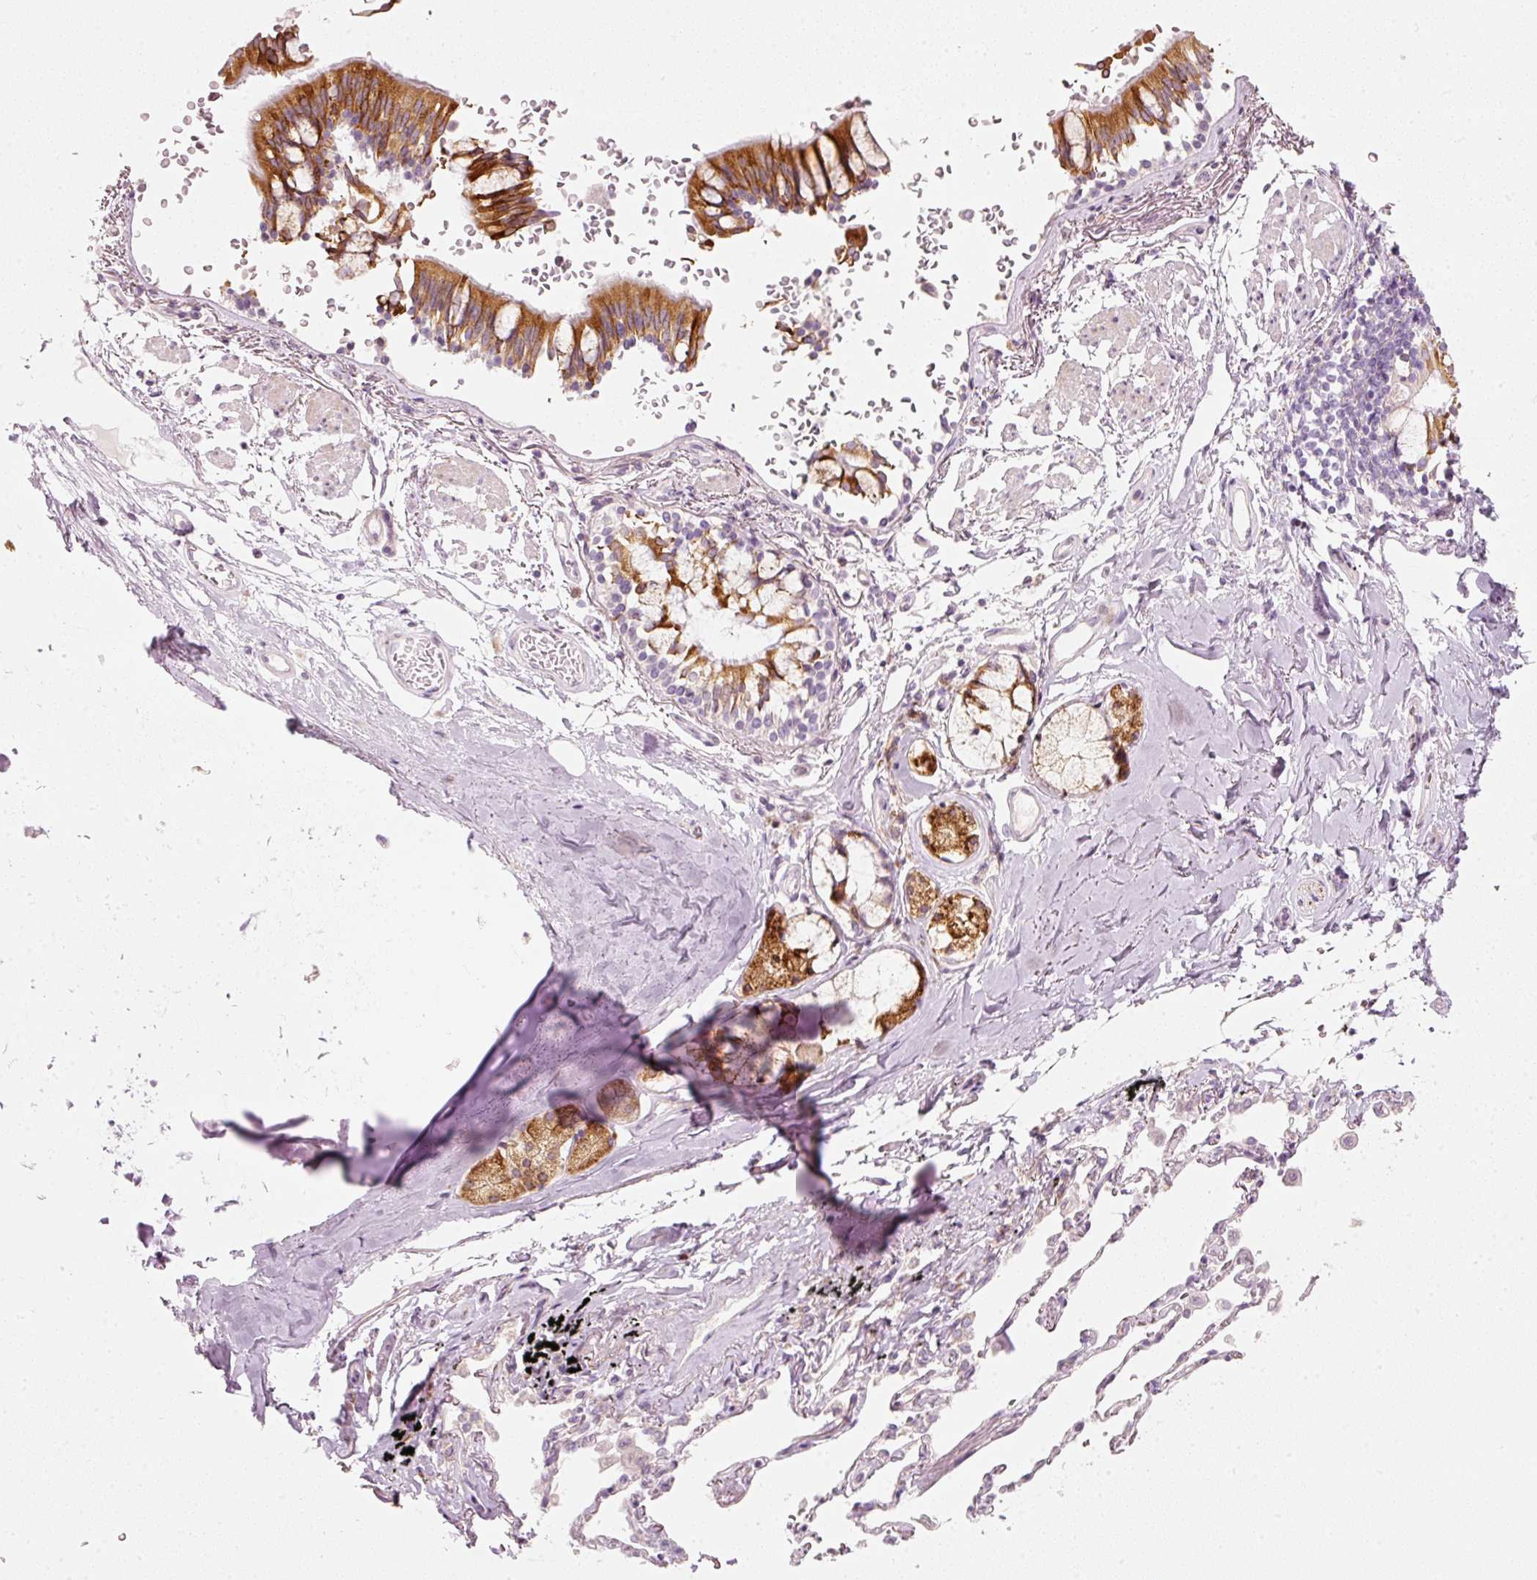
{"staining": {"intensity": "strong", "quantity": ">75%", "location": "cytoplasmic/membranous"}, "tissue": "bronchus", "cell_type": "Respiratory epithelial cells", "image_type": "normal", "snomed": [{"axis": "morphology", "description": "Normal tissue, NOS"}, {"axis": "topography", "description": "Bronchus"}], "caption": "Brown immunohistochemical staining in unremarkable bronchus demonstrates strong cytoplasmic/membranous expression in about >75% of respiratory epithelial cells. The staining was performed using DAB, with brown indicating positive protein expression. Nuclei are stained blue with hematoxylin.", "gene": "SLC20A1", "patient": {"sex": "male", "age": 70}}